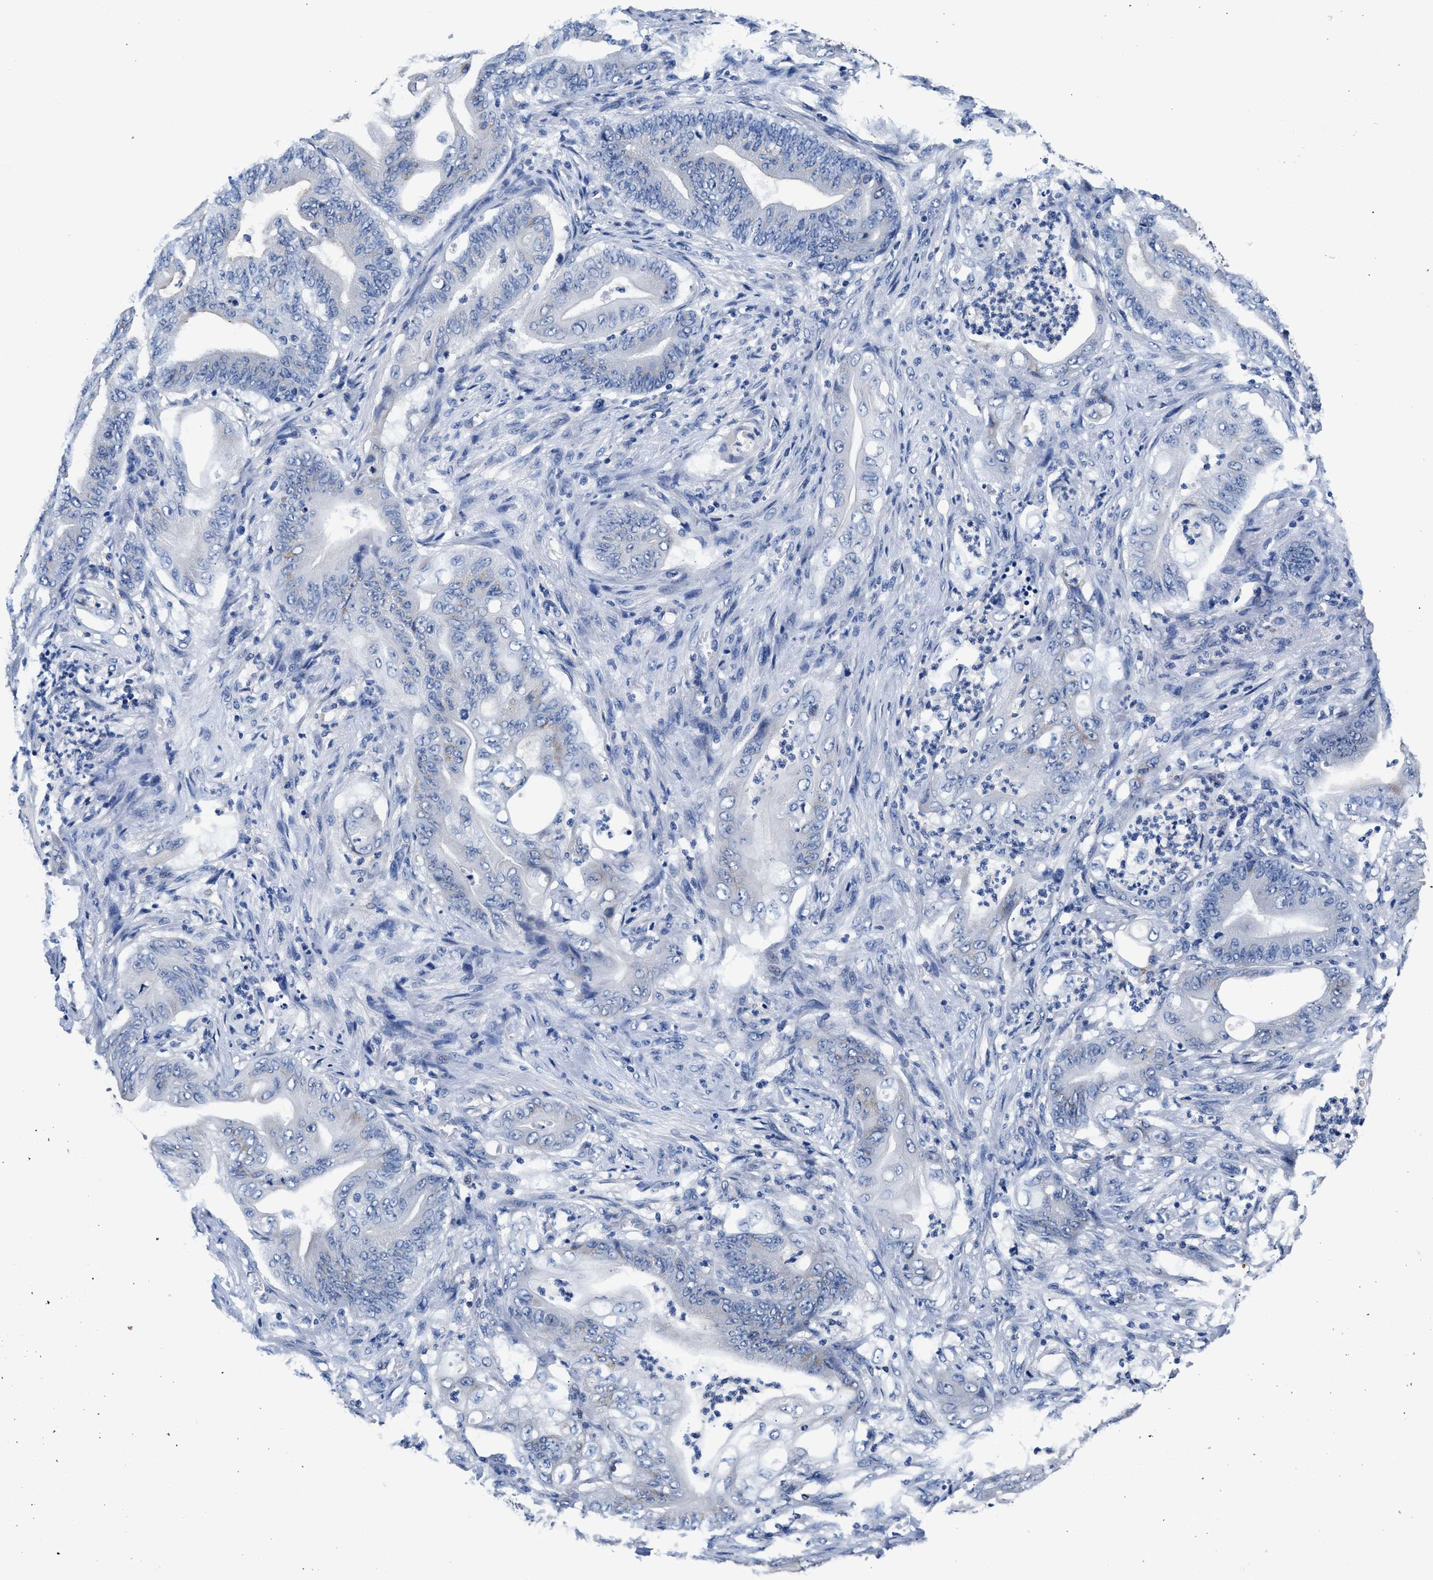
{"staining": {"intensity": "negative", "quantity": "none", "location": "none"}, "tissue": "stomach cancer", "cell_type": "Tumor cells", "image_type": "cancer", "snomed": [{"axis": "morphology", "description": "Adenocarcinoma, NOS"}, {"axis": "topography", "description": "Stomach"}], "caption": "Tumor cells are negative for brown protein staining in stomach cancer (adenocarcinoma).", "gene": "GSTM1", "patient": {"sex": "female", "age": 73}}